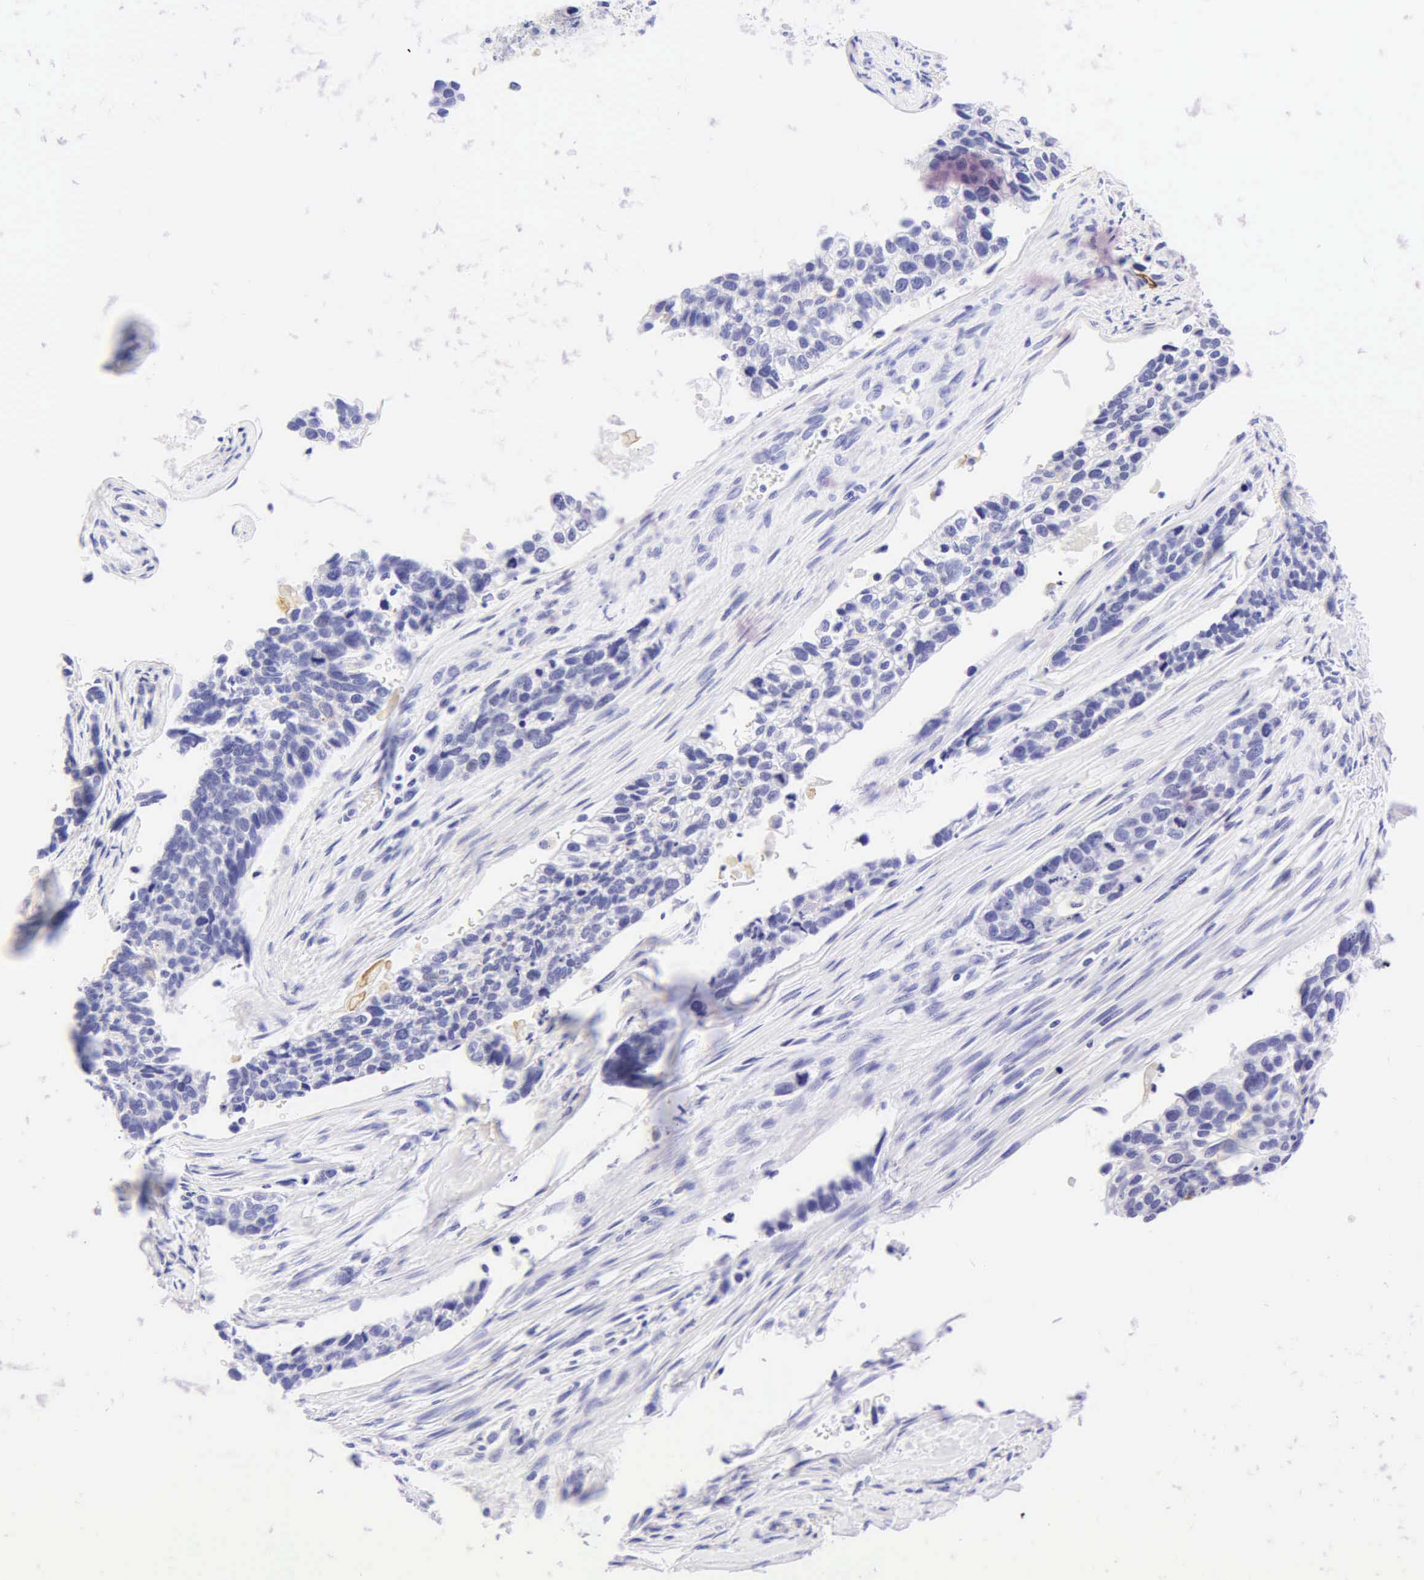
{"staining": {"intensity": "negative", "quantity": "none", "location": "none"}, "tissue": "lung cancer", "cell_type": "Tumor cells", "image_type": "cancer", "snomed": [{"axis": "morphology", "description": "Squamous cell carcinoma, NOS"}, {"axis": "topography", "description": "Lymph node"}, {"axis": "topography", "description": "Lung"}], "caption": "Immunohistochemical staining of squamous cell carcinoma (lung) demonstrates no significant expression in tumor cells.", "gene": "KRT20", "patient": {"sex": "male", "age": 74}}